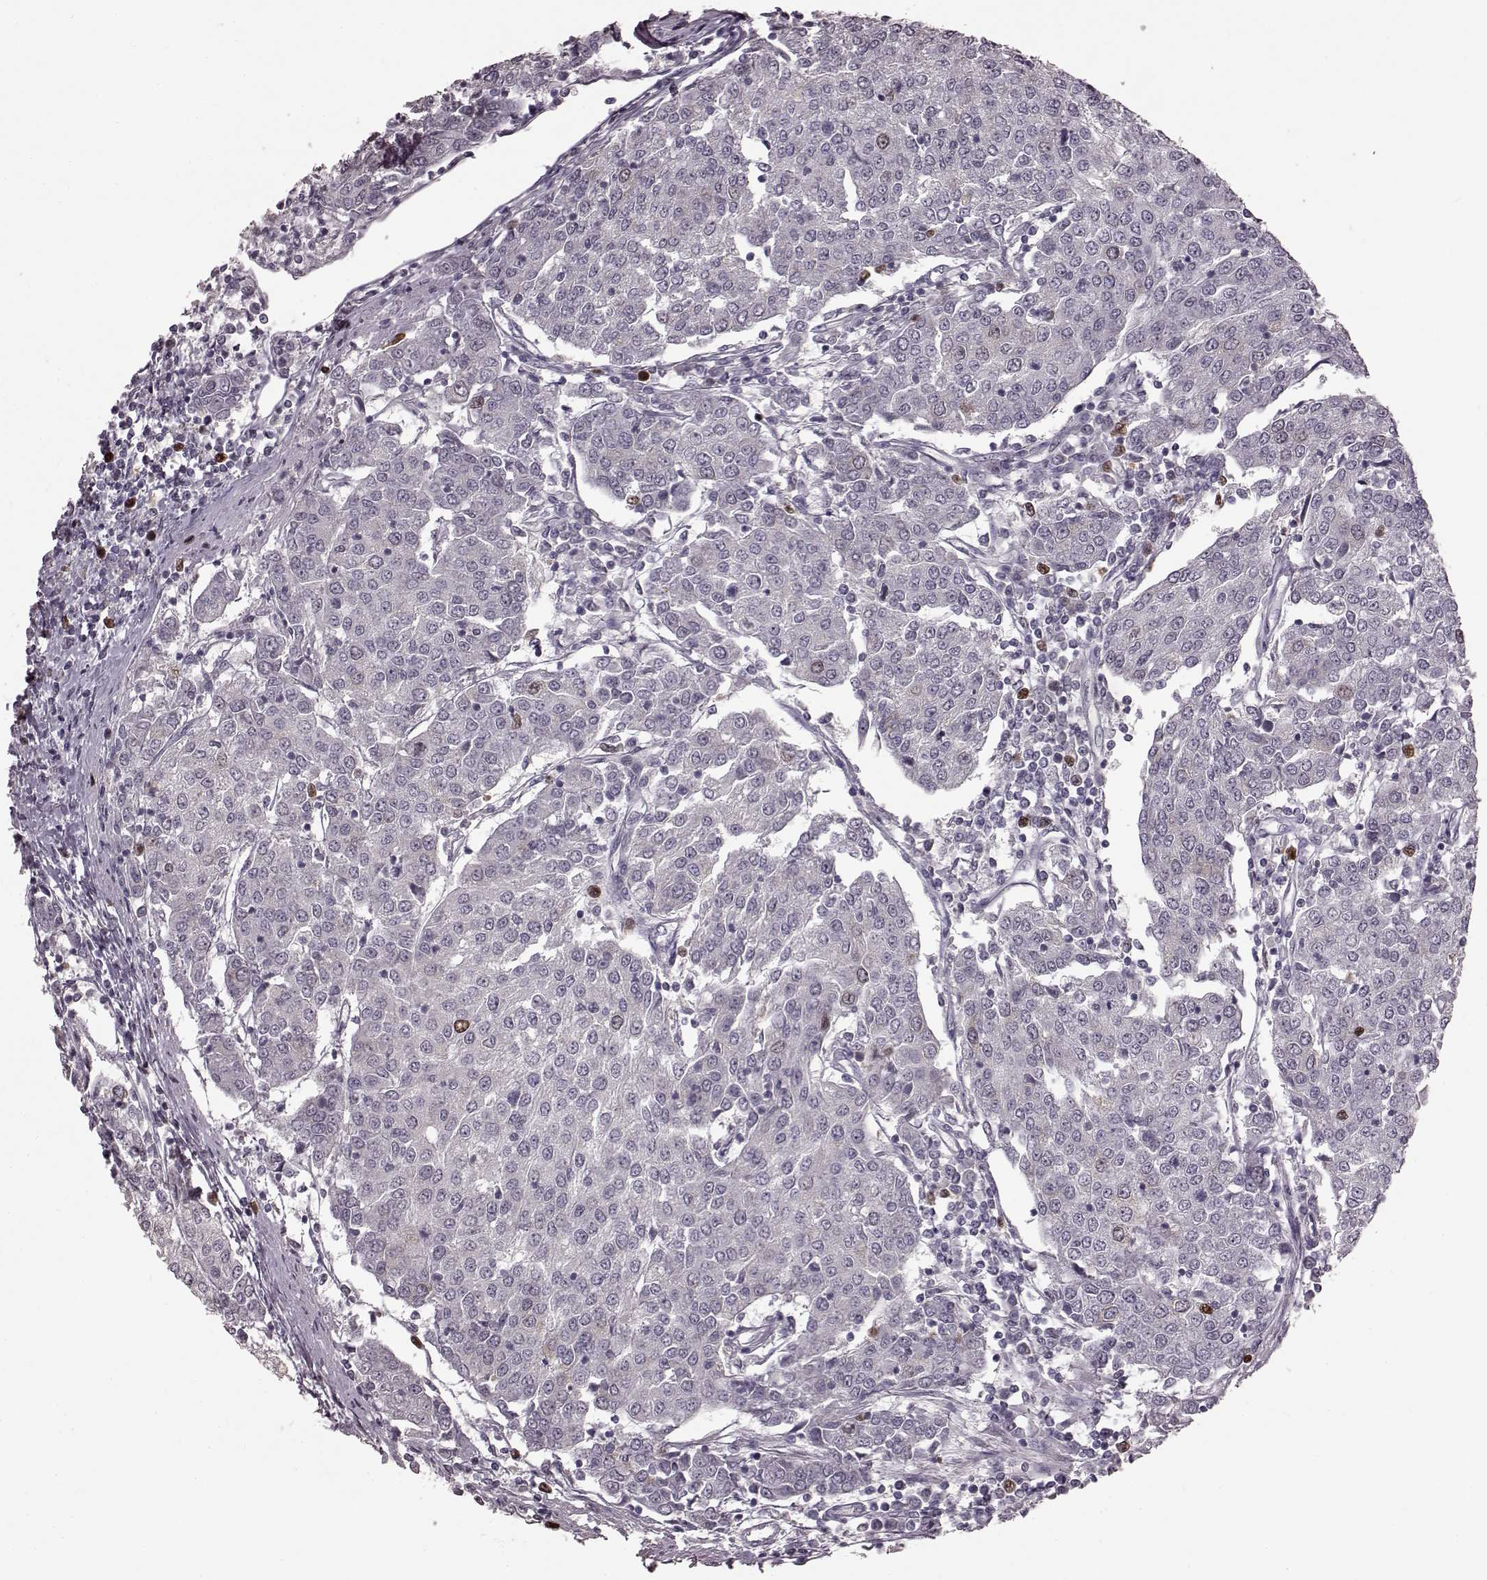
{"staining": {"intensity": "moderate", "quantity": "<25%", "location": "nuclear"}, "tissue": "urothelial cancer", "cell_type": "Tumor cells", "image_type": "cancer", "snomed": [{"axis": "morphology", "description": "Urothelial carcinoma, High grade"}, {"axis": "topography", "description": "Urinary bladder"}], "caption": "Urothelial cancer stained for a protein (brown) exhibits moderate nuclear positive expression in about <25% of tumor cells.", "gene": "CCNA2", "patient": {"sex": "female", "age": 85}}